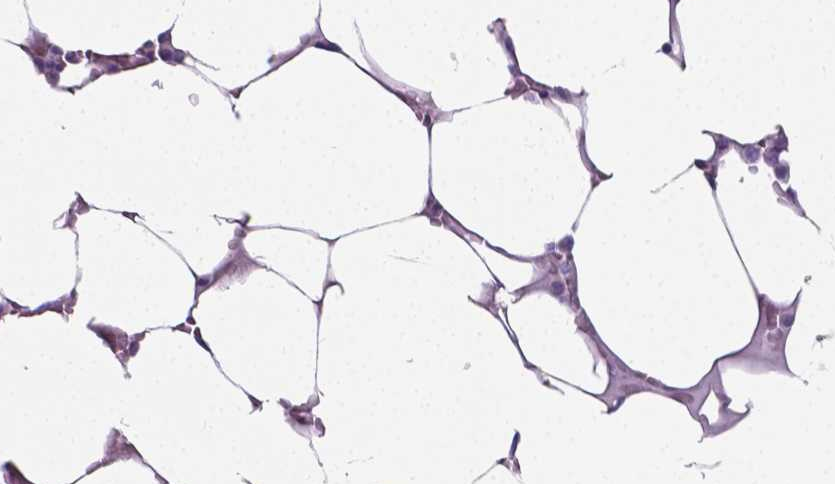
{"staining": {"intensity": "negative", "quantity": "none", "location": "none"}, "tissue": "bone marrow", "cell_type": "Hematopoietic cells", "image_type": "normal", "snomed": [{"axis": "morphology", "description": "Normal tissue, NOS"}, {"axis": "topography", "description": "Bone marrow"}], "caption": "This is a image of IHC staining of unremarkable bone marrow, which shows no positivity in hematopoietic cells. (Immunohistochemistry, brightfield microscopy, high magnification).", "gene": "SLC22A2", "patient": {"sex": "female", "age": 52}}